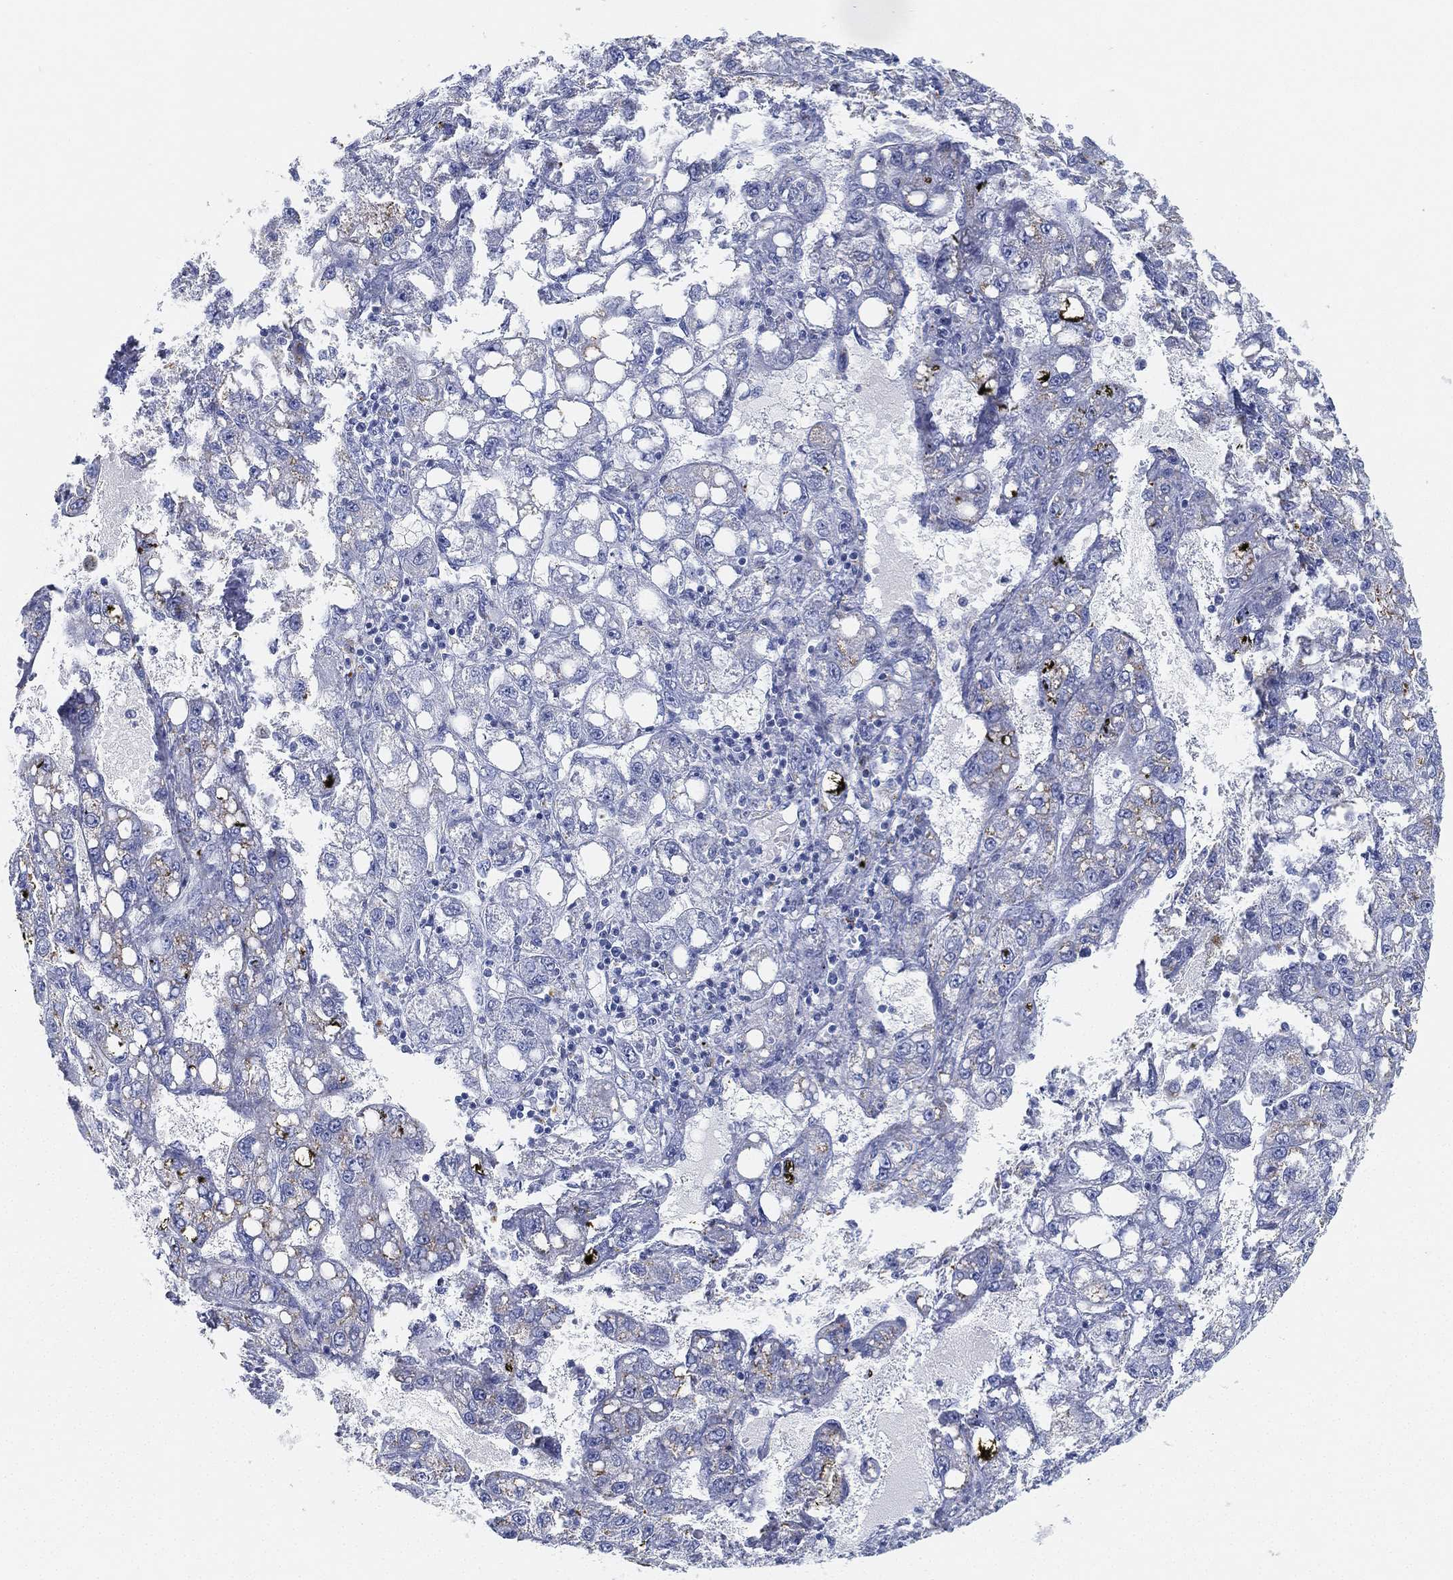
{"staining": {"intensity": "negative", "quantity": "none", "location": "none"}, "tissue": "liver cancer", "cell_type": "Tumor cells", "image_type": "cancer", "snomed": [{"axis": "morphology", "description": "Carcinoma, Hepatocellular, NOS"}, {"axis": "topography", "description": "Liver"}], "caption": "Human hepatocellular carcinoma (liver) stained for a protein using IHC reveals no staining in tumor cells.", "gene": "GPR61", "patient": {"sex": "female", "age": 65}}